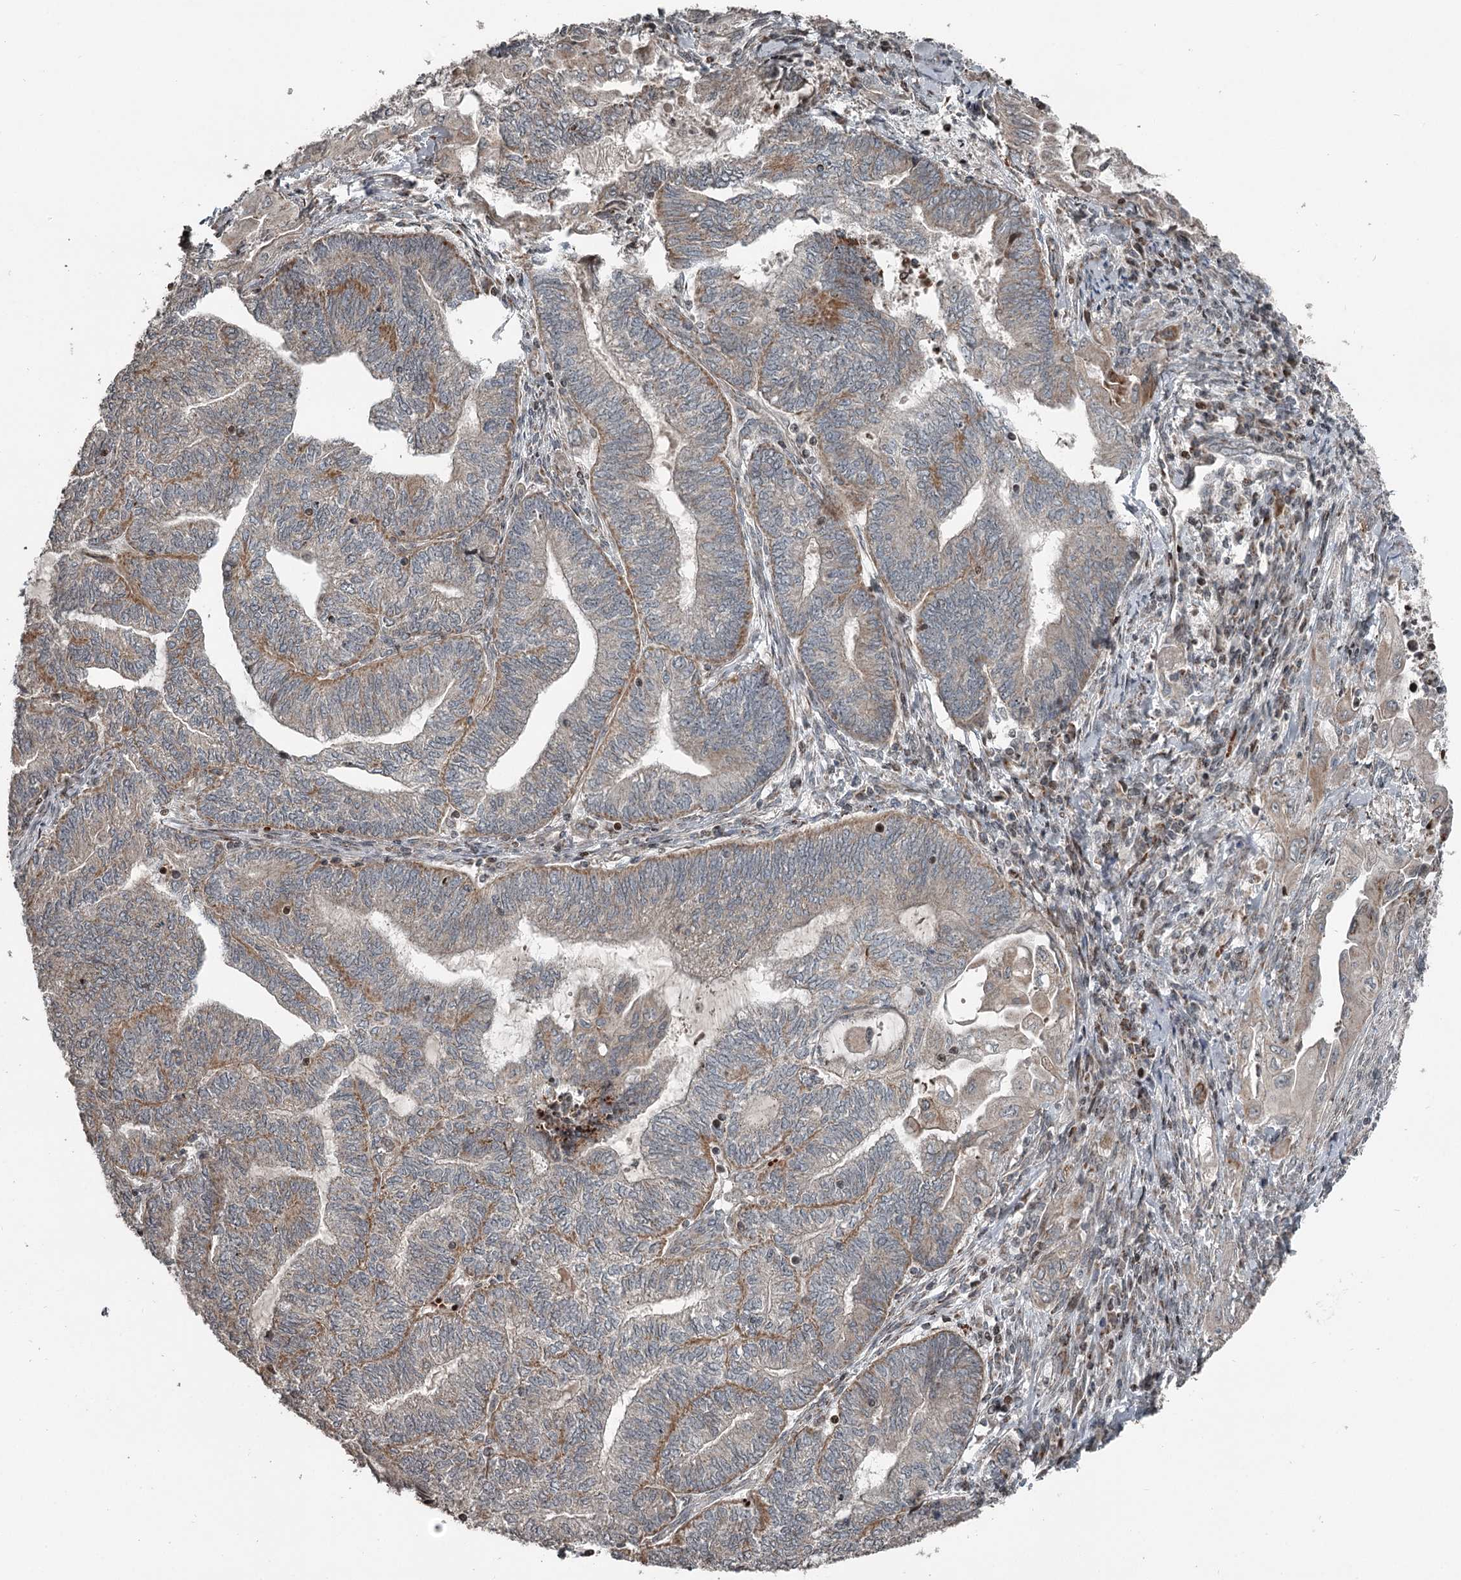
{"staining": {"intensity": "moderate", "quantity": "<25%", "location": "cytoplasmic/membranous"}, "tissue": "endometrial cancer", "cell_type": "Tumor cells", "image_type": "cancer", "snomed": [{"axis": "morphology", "description": "Adenocarcinoma, NOS"}, {"axis": "topography", "description": "Uterus"}, {"axis": "topography", "description": "Endometrium"}], "caption": "About <25% of tumor cells in human endometrial cancer display moderate cytoplasmic/membranous protein positivity as visualized by brown immunohistochemical staining.", "gene": "RASSF8", "patient": {"sex": "female", "age": 70}}